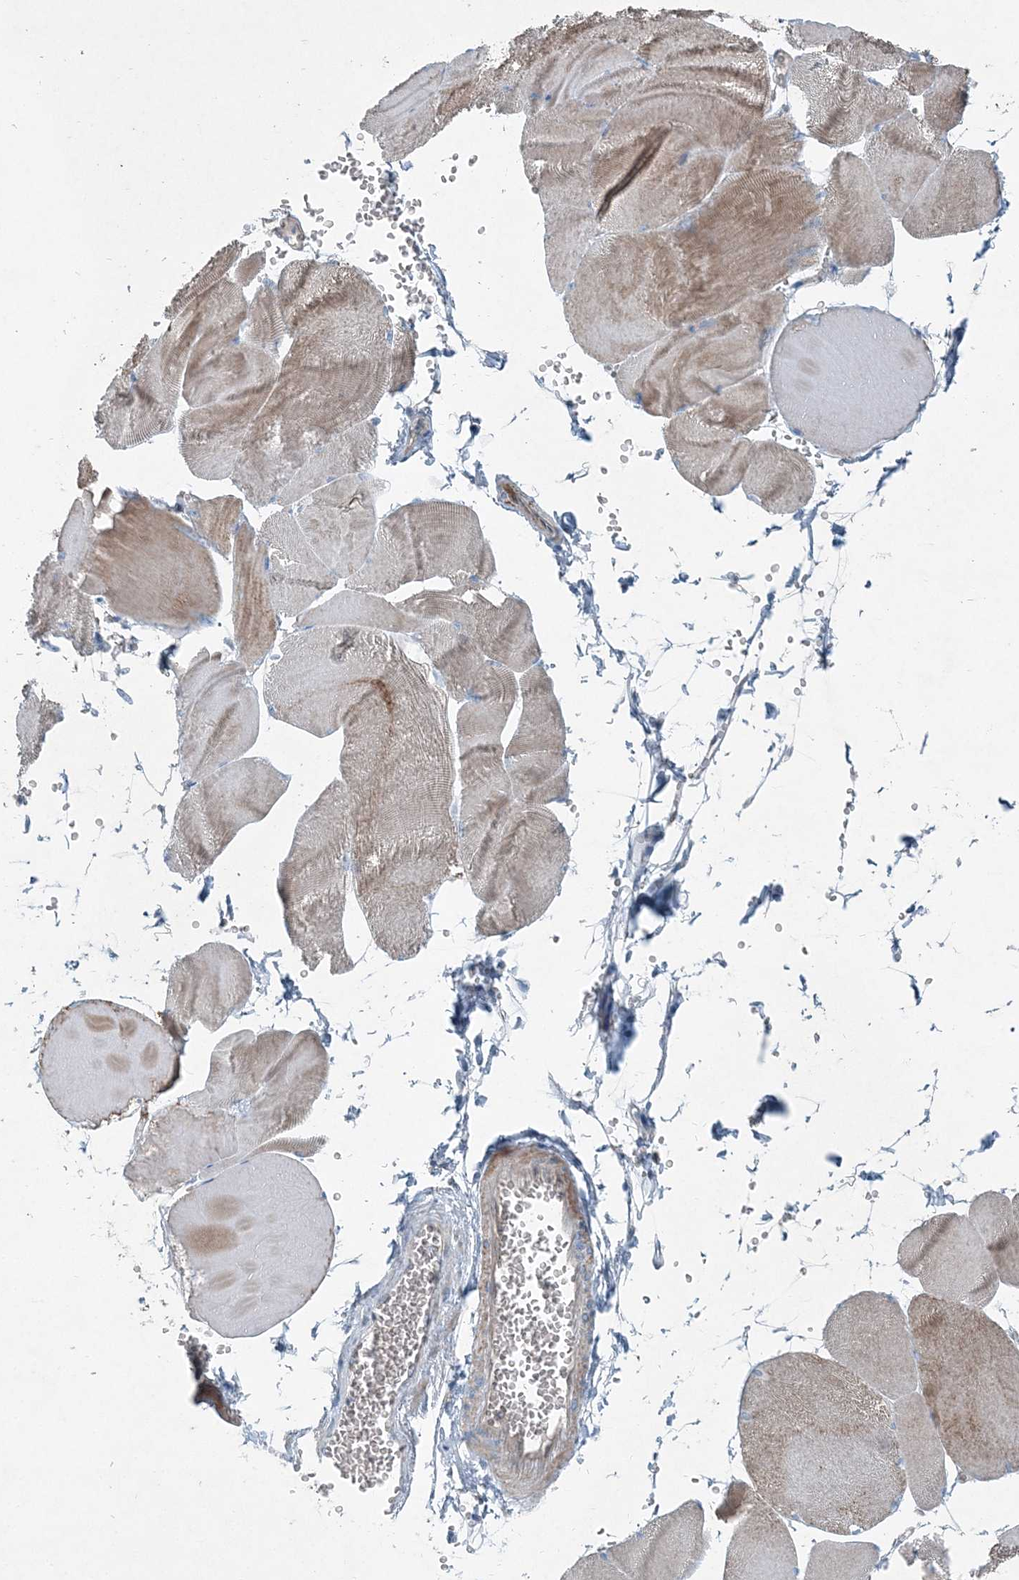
{"staining": {"intensity": "weak", "quantity": "25%-75%", "location": "cytoplasmic/membranous"}, "tissue": "skeletal muscle", "cell_type": "Myocytes", "image_type": "normal", "snomed": [{"axis": "morphology", "description": "Normal tissue, NOS"}, {"axis": "morphology", "description": "Basal cell carcinoma"}, {"axis": "topography", "description": "Skeletal muscle"}], "caption": "Protein staining of normal skeletal muscle exhibits weak cytoplasmic/membranous staining in approximately 25%-75% of myocytes.", "gene": "ARMH1", "patient": {"sex": "female", "age": 64}}